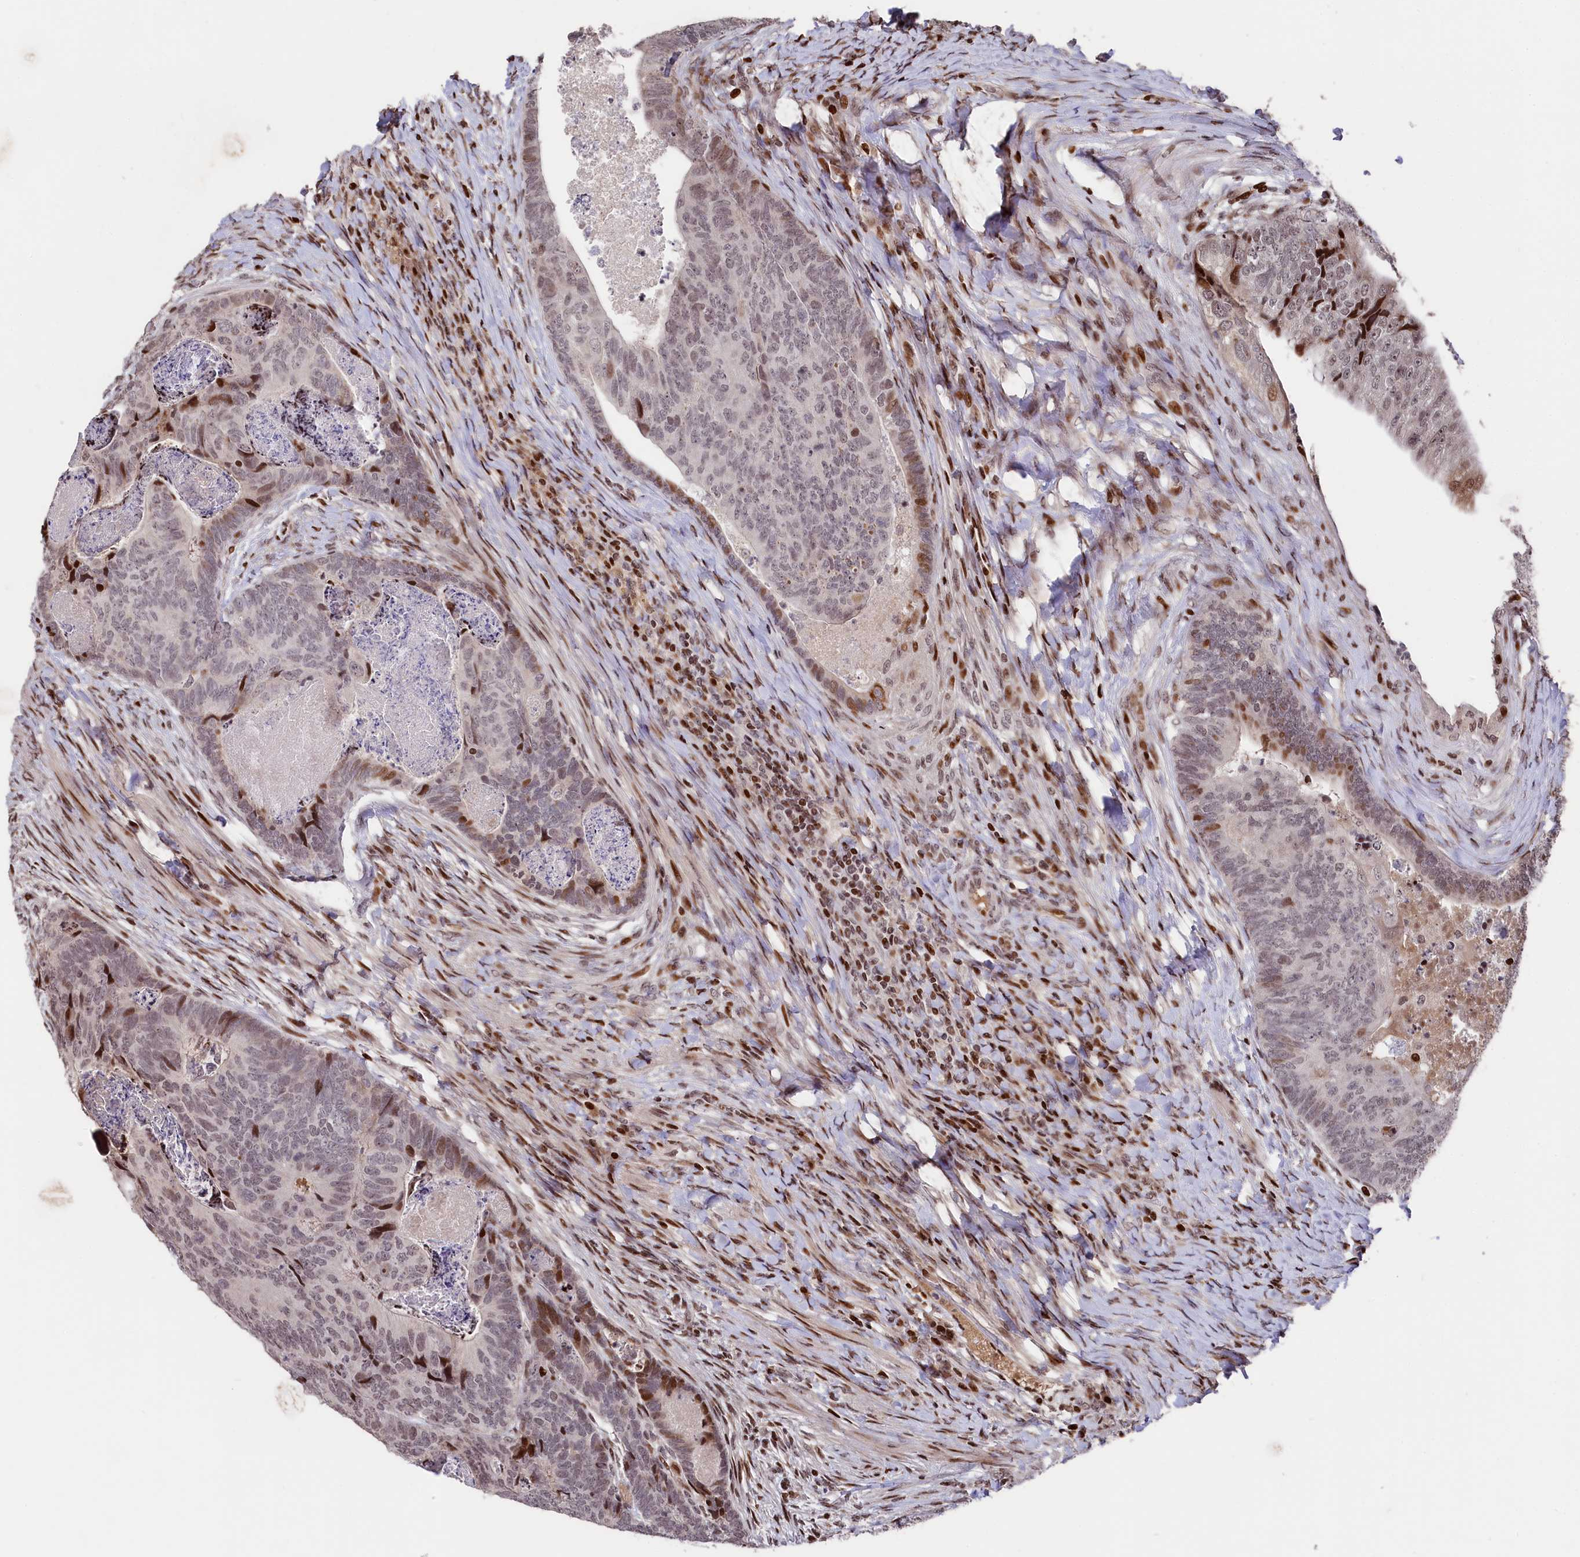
{"staining": {"intensity": "strong", "quantity": "<25%", "location": "nuclear"}, "tissue": "colorectal cancer", "cell_type": "Tumor cells", "image_type": "cancer", "snomed": [{"axis": "morphology", "description": "Adenocarcinoma, NOS"}, {"axis": "topography", "description": "Colon"}], "caption": "A high-resolution micrograph shows immunohistochemistry staining of colorectal adenocarcinoma, which shows strong nuclear expression in approximately <25% of tumor cells. The staining is performed using DAB (3,3'-diaminobenzidine) brown chromogen to label protein expression. The nuclei are counter-stained blue using hematoxylin.", "gene": "MCF2L2", "patient": {"sex": "female", "age": 67}}